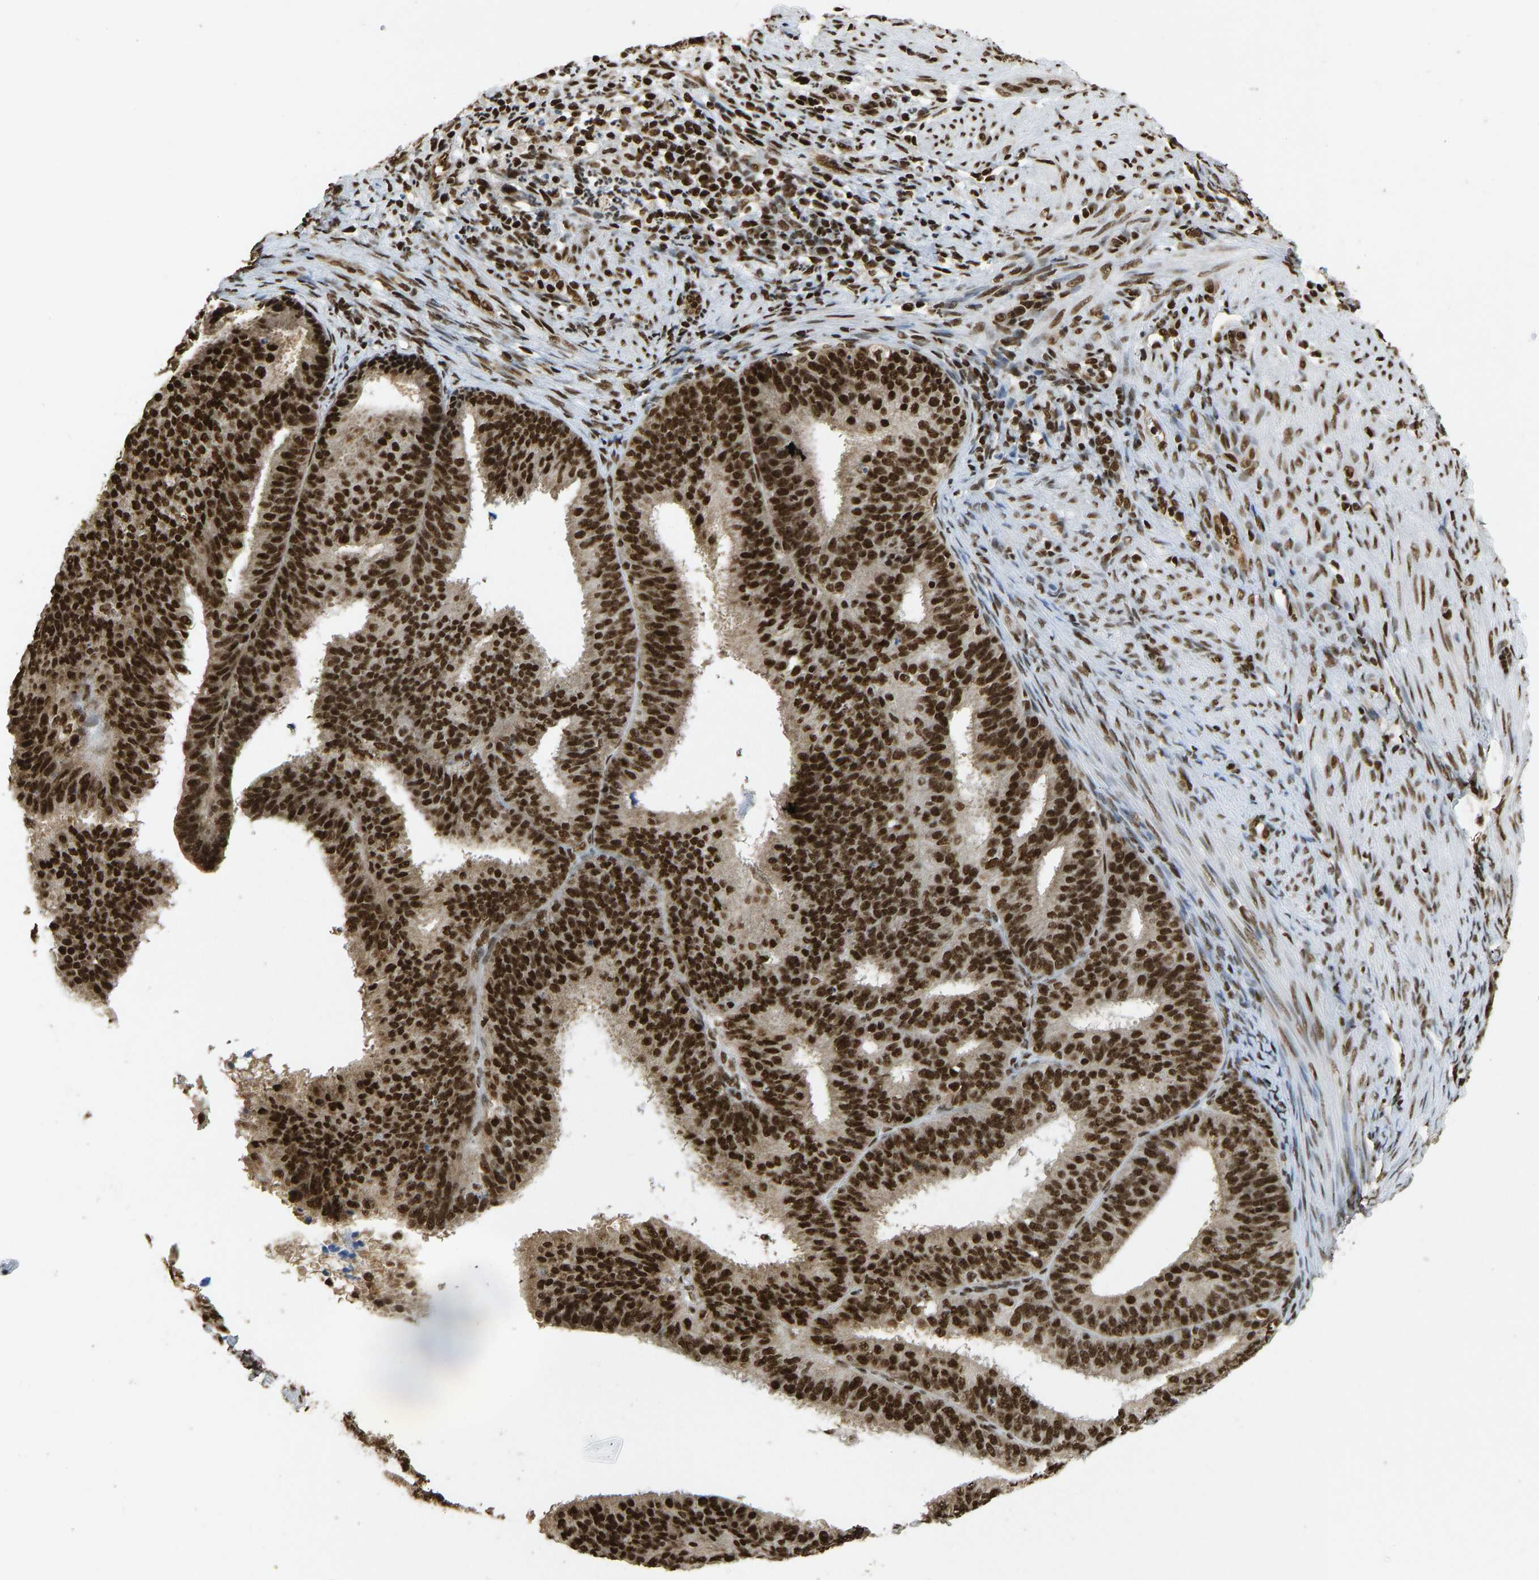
{"staining": {"intensity": "strong", "quantity": ">75%", "location": "nuclear"}, "tissue": "endometrial cancer", "cell_type": "Tumor cells", "image_type": "cancer", "snomed": [{"axis": "morphology", "description": "Adenocarcinoma, NOS"}, {"axis": "topography", "description": "Endometrium"}], "caption": "Endometrial adenocarcinoma stained with a brown dye reveals strong nuclear positive expression in approximately >75% of tumor cells.", "gene": "ZSCAN20", "patient": {"sex": "female", "age": 70}}